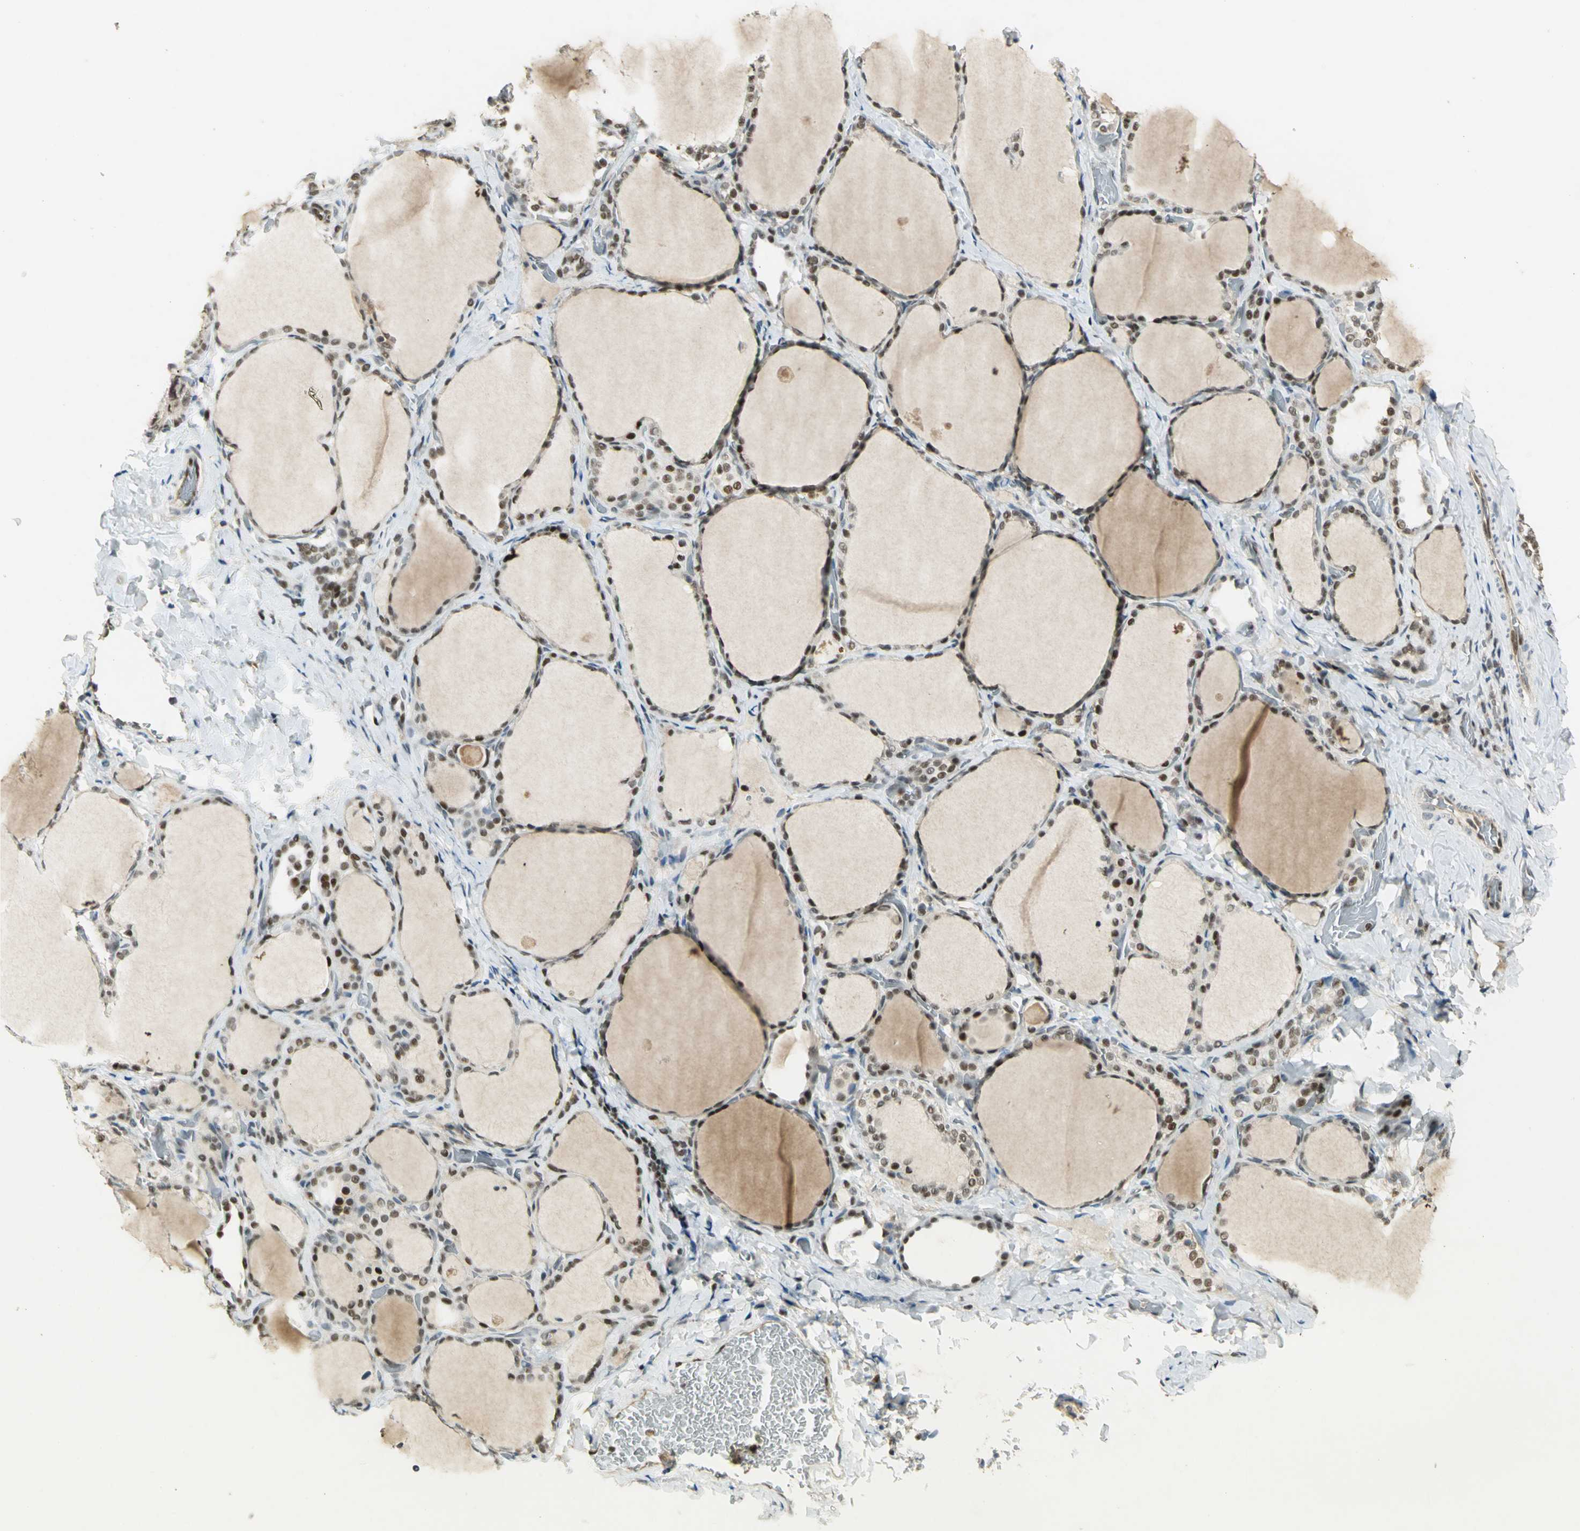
{"staining": {"intensity": "strong", "quantity": ">75%", "location": "nuclear"}, "tissue": "thyroid gland", "cell_type": "Glandular cells", "image_type": "normal", "snomed": [{"axis": "morphology", "description": "Normal tissue, NOS"}, {"axis": "morphology", "description": "Papillary adenocarcinoma, NOS"}, {"axis": "topography", "description": "Thyroid gland"}], "caption": "Immunohistochemistry (DAB (3,3'-diaminobenzidine)) staining of benign thyroid gland reveals strong nuclear protein positivity in approximately >75% of glandular cells.", "gene": "ELF1", "patient": {"sex": "female", "age": 30}}